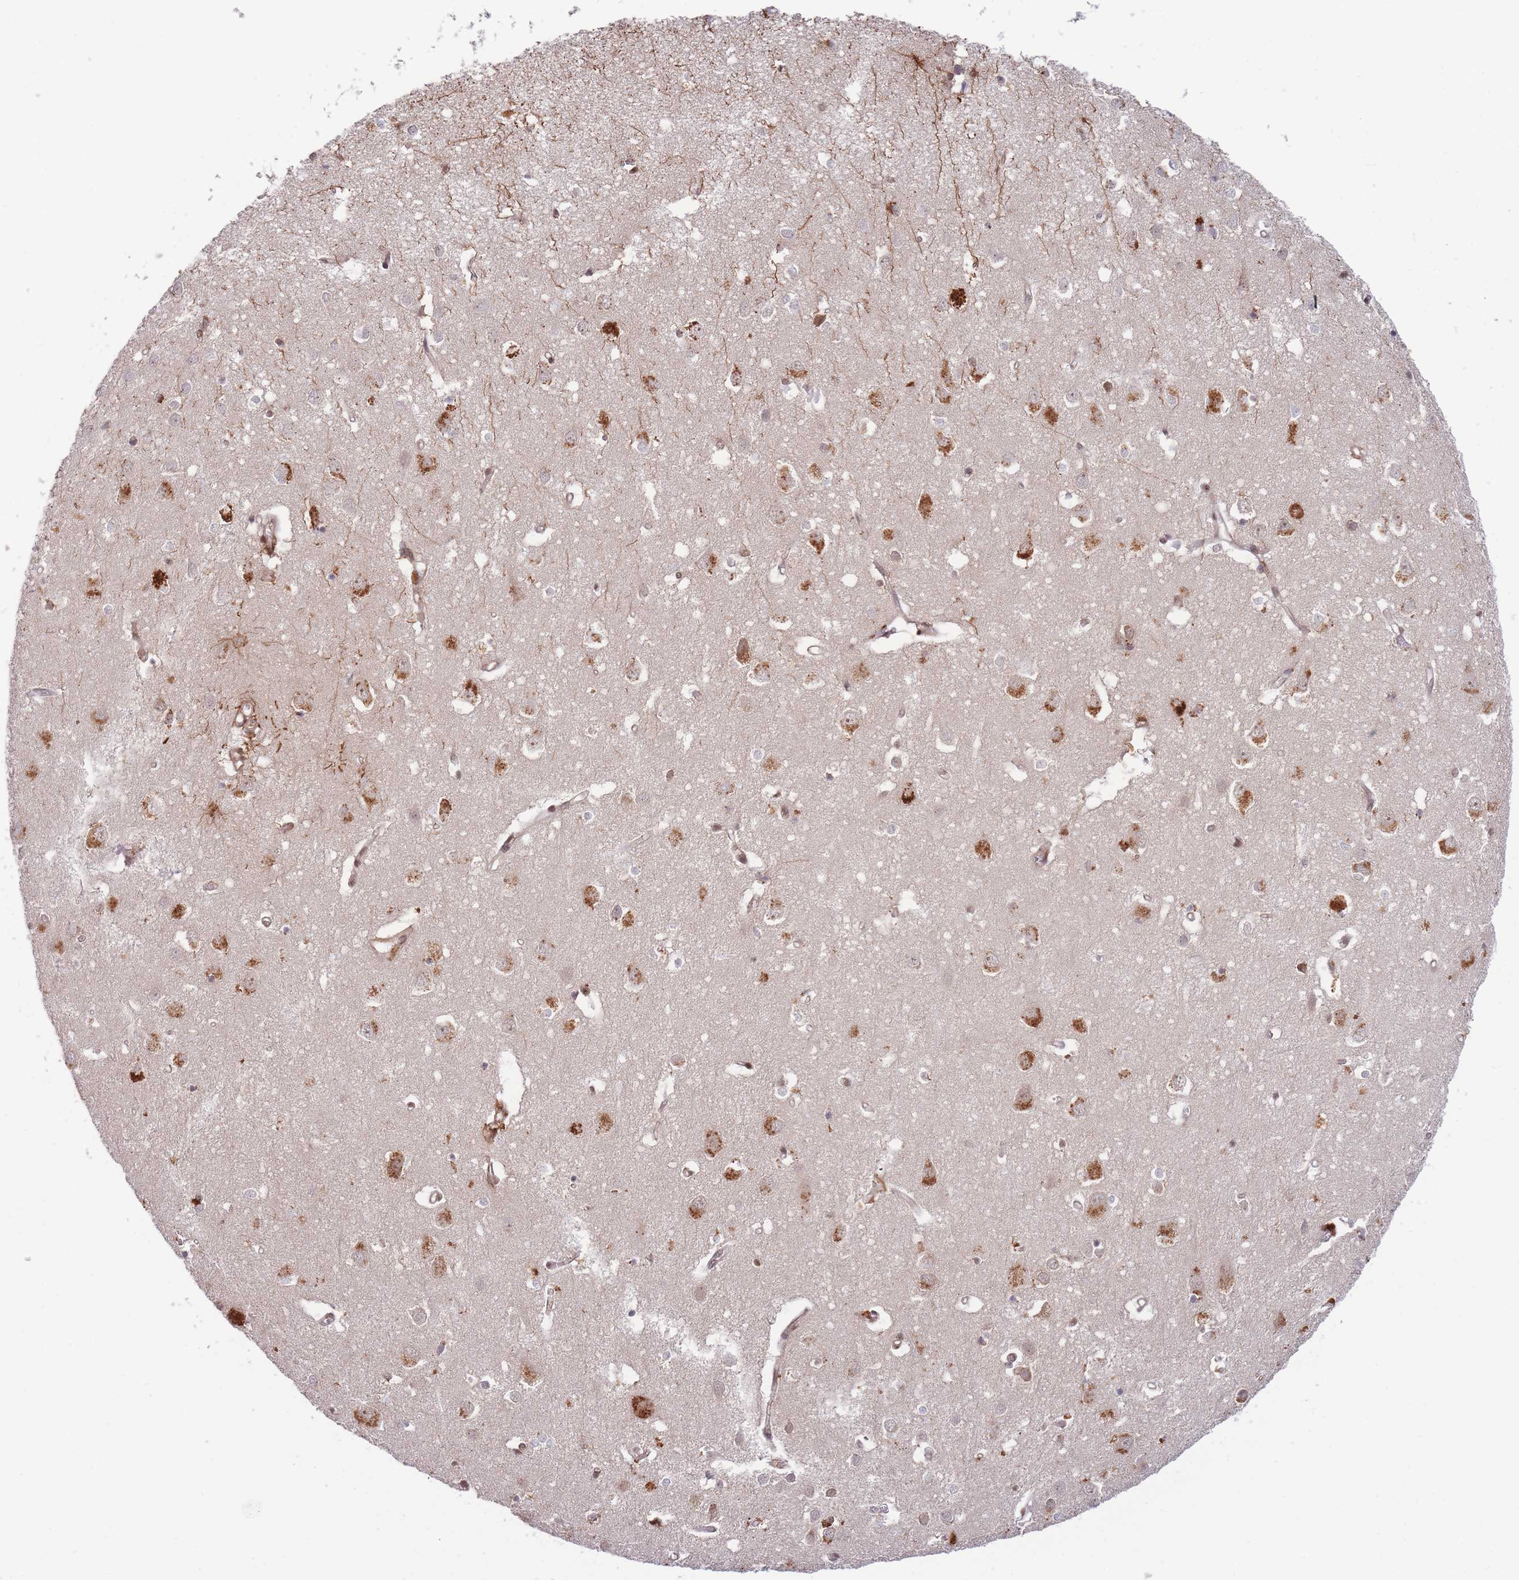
{"staining": {"intensity": "moderate", "quantity": "25%-75%", "location": "cytoplasmic/membranous,nuclear"}, "tissue": "cerebral cortex", "cell_type": "Endothelial cells", "image_type": "normal", "snomed": [{"axis": "morphology", "description": "Normal tissue, NOS"}, {"axis": "topography", "description": "Cerebral cortex"}], "caption": "This image demonstrates IHC staining of benign cerebral cortex, with medium moderate cytoplasmic/membranous,nuclear staining in about 25%-75% of endothelial cells.", "gene": "BOD1L1", "patient": {"sex": "male", "age": 70}}